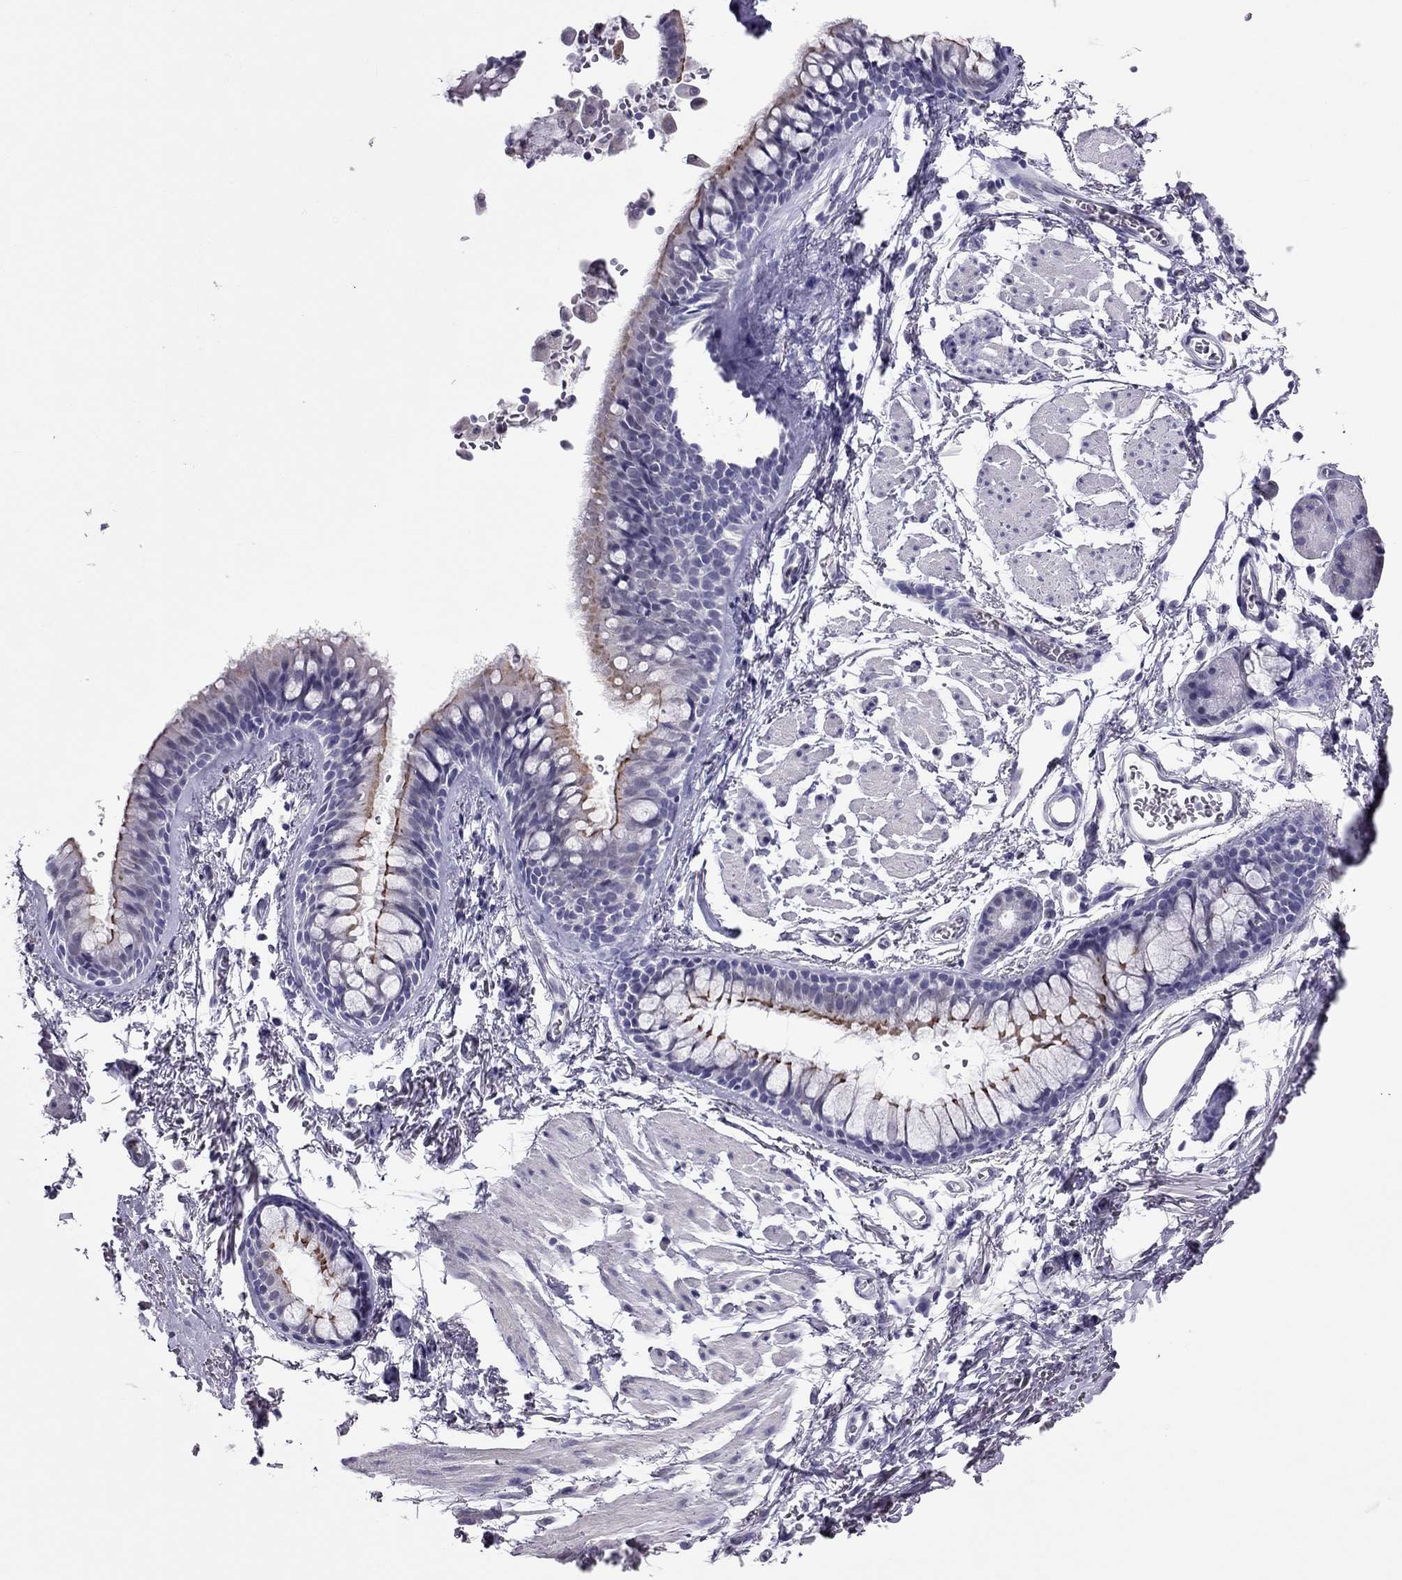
{"staining": {"intensity": "negative", "quantity": "none", "location": "none"}, "tissue": "soft tissue", "cell_type": "Fibroblasts", "image_type": "normal", "snomed": [{"axis": "morphology", "description": "Normal tissue, NOS"}, {"axis": "topography", "description": "Cartilage tissue"}, {"axis": "topography", "description": "Bronchus"}], "caption": "This is a image of IHC staining of normal soft tissue, which shows no staining in fibroblasts. The staining is performed using DAB (3,3'-diaminobenzidine) brown chromogen with nuclei counter-stained in using hematoxylin.", "gene": "CROCC2", "patient": {"sex": "female", "age": 79}}